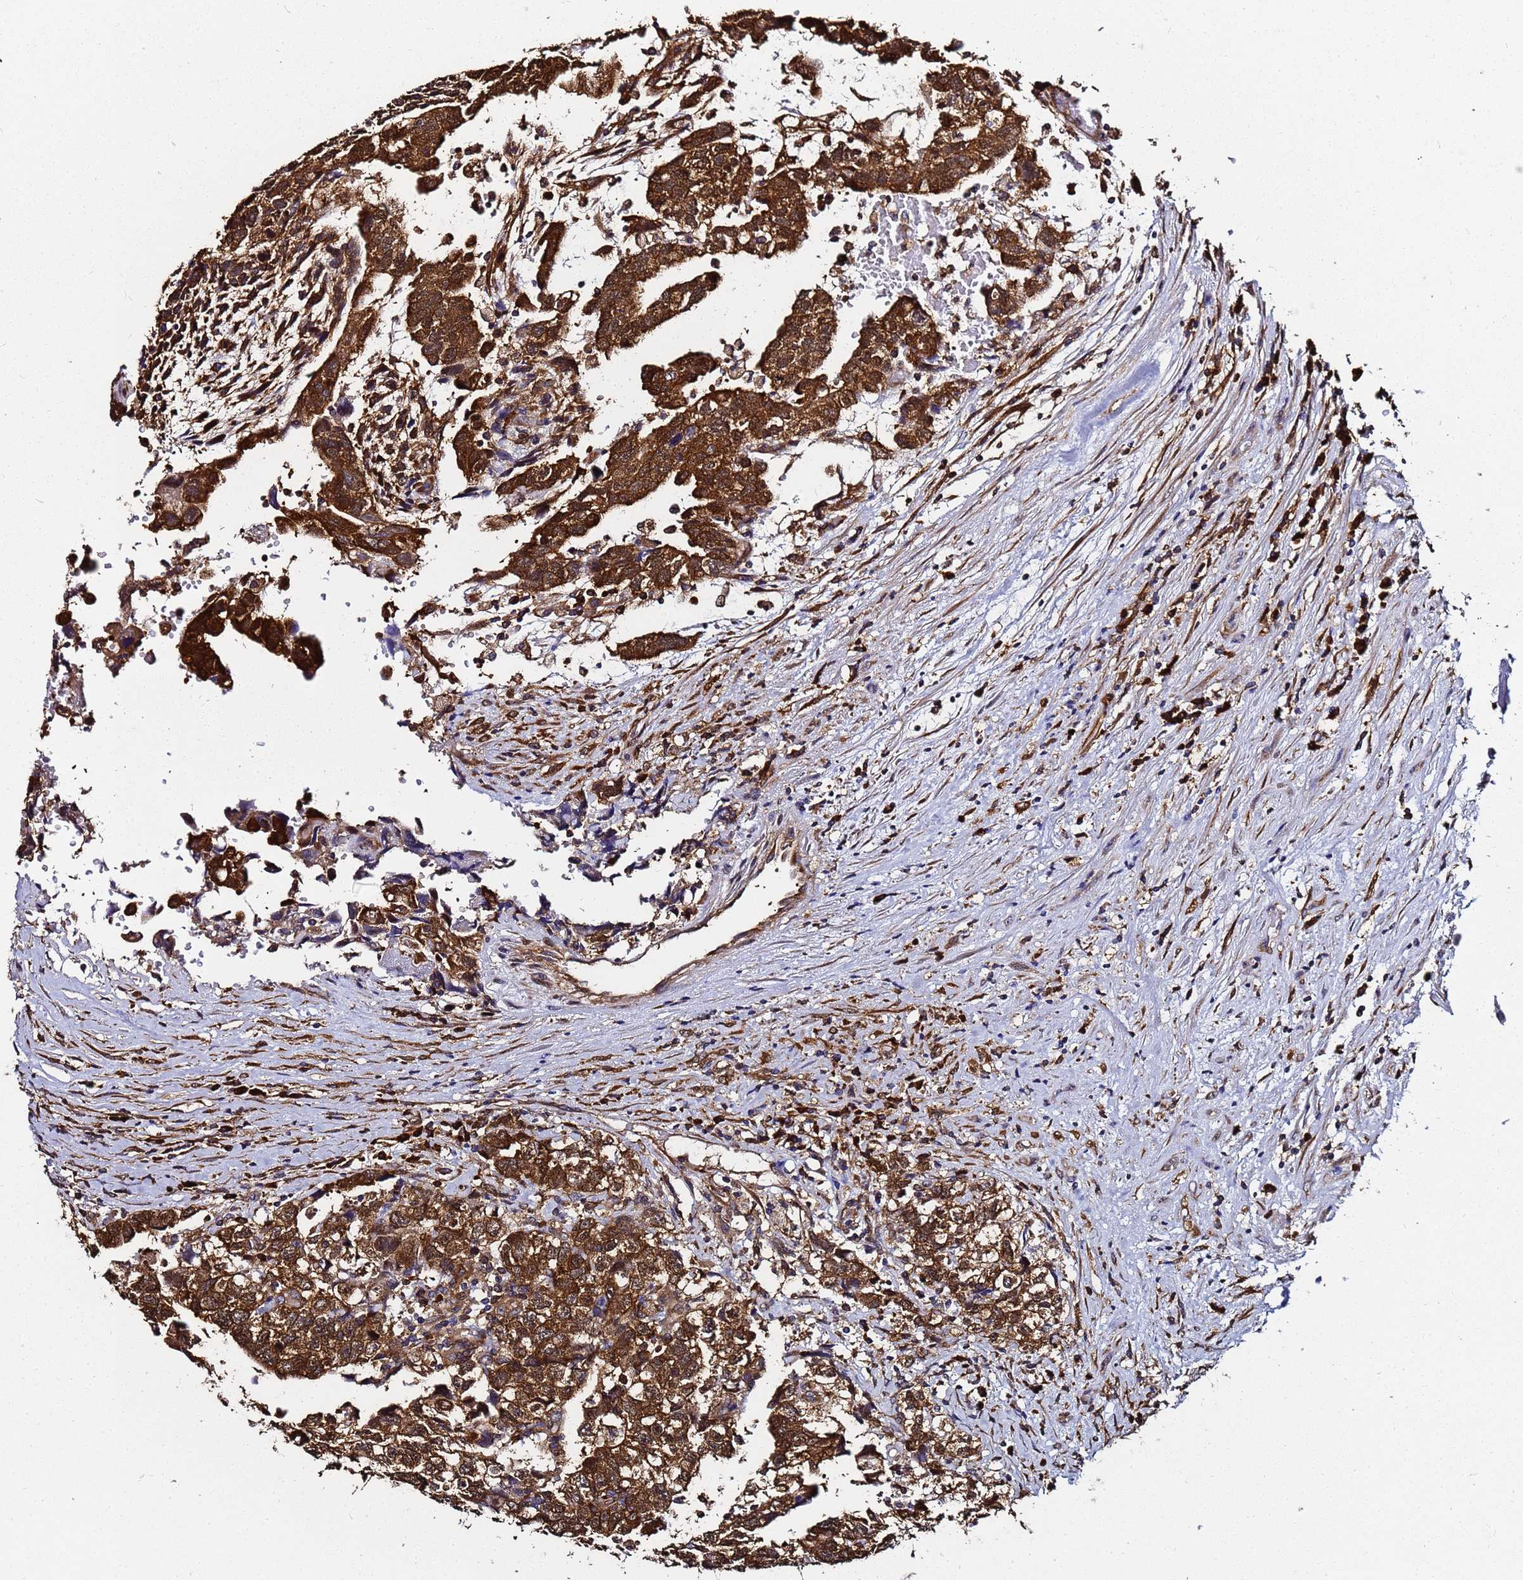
{"staining": {"intensity": "moderate", "quantity": ">75%", "location": "cytoplasmic/membranous"}, "tissue": "testis cancer", "cell_type": "Tumor cells", "image_type": "cancer", "snomed": [{"axis": "morphology", "description": "Carcinoma, Embryonal, NOS"}, {"axis": "topography", "description": "Testis"}], "caption": "Protein staining displays moderate cytoplasmic/membranous positivity in about >75% of tumor cells in testis embryonal carcinoma.", "gene": "NME1-NME2", "patient": {"sex": "male", "age": 36}}